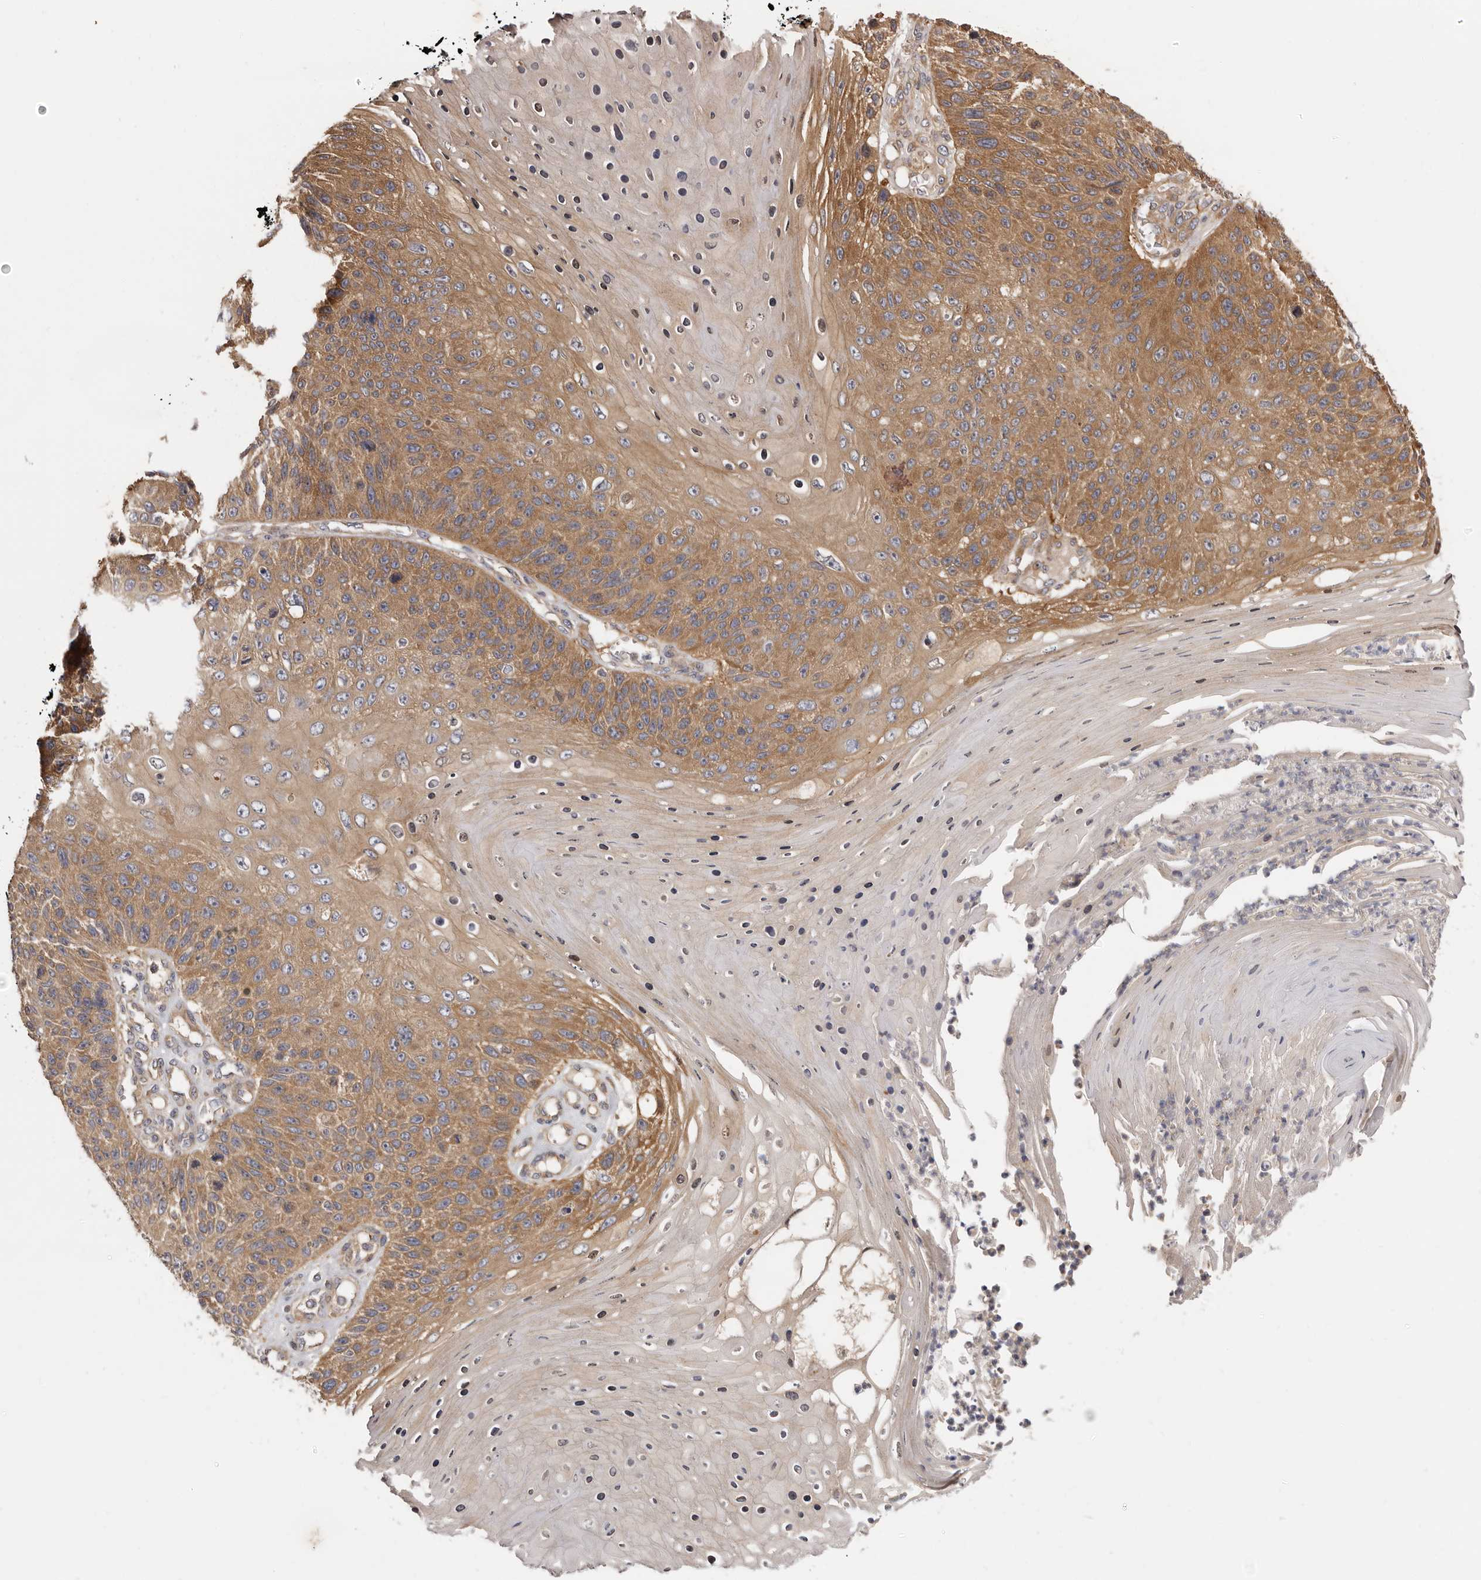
{"staining": {"intensity": "moderate", "quantity": ">75%", "location": "cytoplasmic/membranous"}, "tissue": "skin cancer", "cell_type": "Tumor cells", "image_type": "cancer", "snomed": [{"axis": "morphology", "description": "Squamous cell carcinoma, NOS"}, {"axis": "topography", "description": "Skin"}], "caption": "Approximately >75% of tumor cells in human squamous cell carcinoma (skin) demonstrate moderate cytoplasmic/membranous protein positivity as visualized by brown immunohistochemical staining.", "gene": "ADAMTS20", "patient": {"sex": "female", "age": 88}}